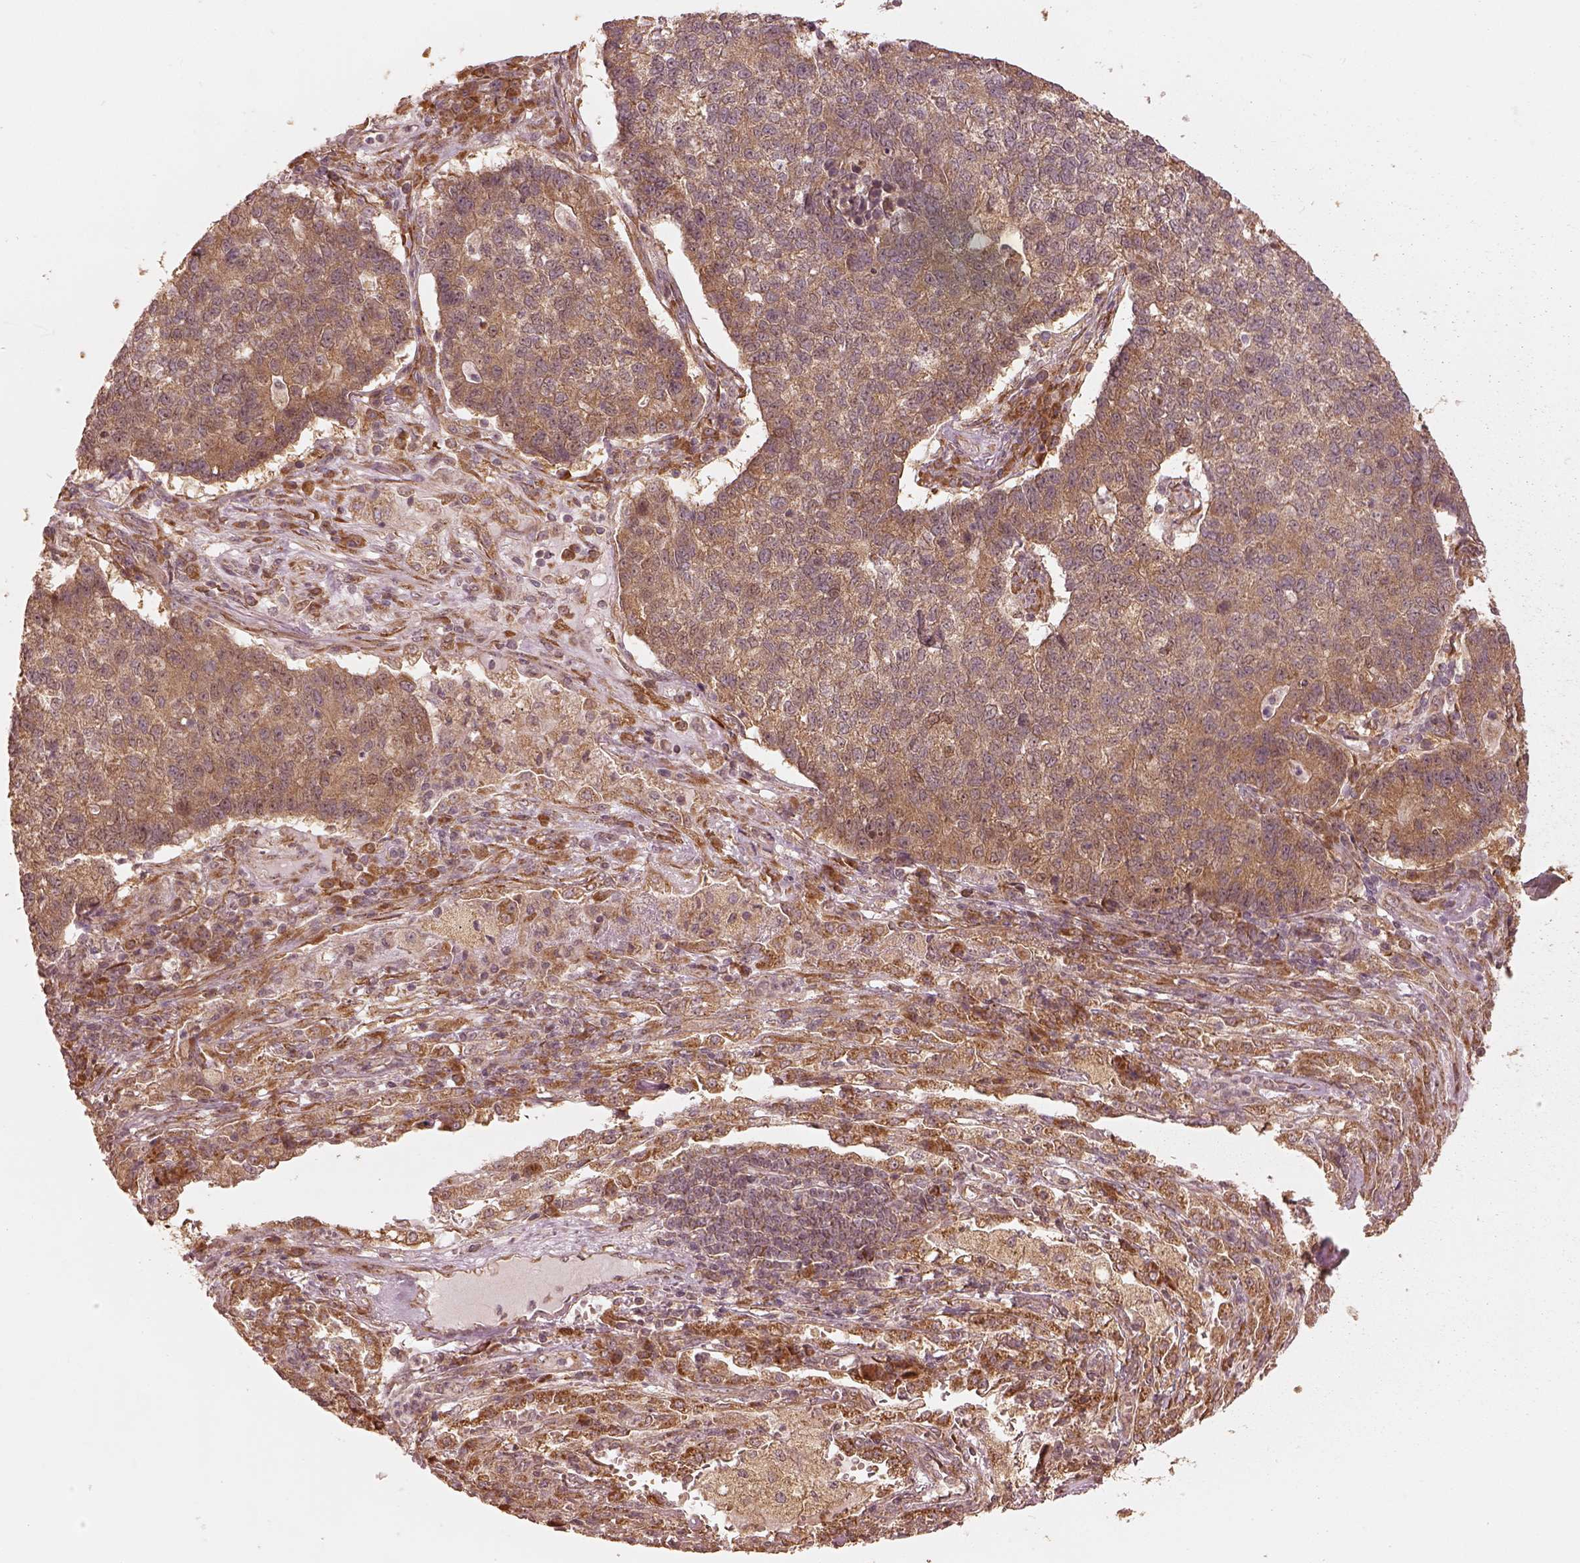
{"staining": {"intensity": "moderate", "quantity": ">75%", "location": "cytoplasmic/membranous"}, "tissue": "lung cancer", "cell_type": "Tumor cells", "image_type": "cancer", "snomed": [{"axis": "morphology", "description": "Adenocarcinoma, NOS"}, {"axis": "topography", "description": "Lung"}], "caption": "A photomicrograph of human adenocarcinoma (lung) stained for a protein reveals moderate cytoplasmic/membranous brown staining in tumor cells. (DAB IHC with brightfield microscopy, high magnification).", "gene": "DNAJC25", "patient": {"sex": "male", "age": 57}}